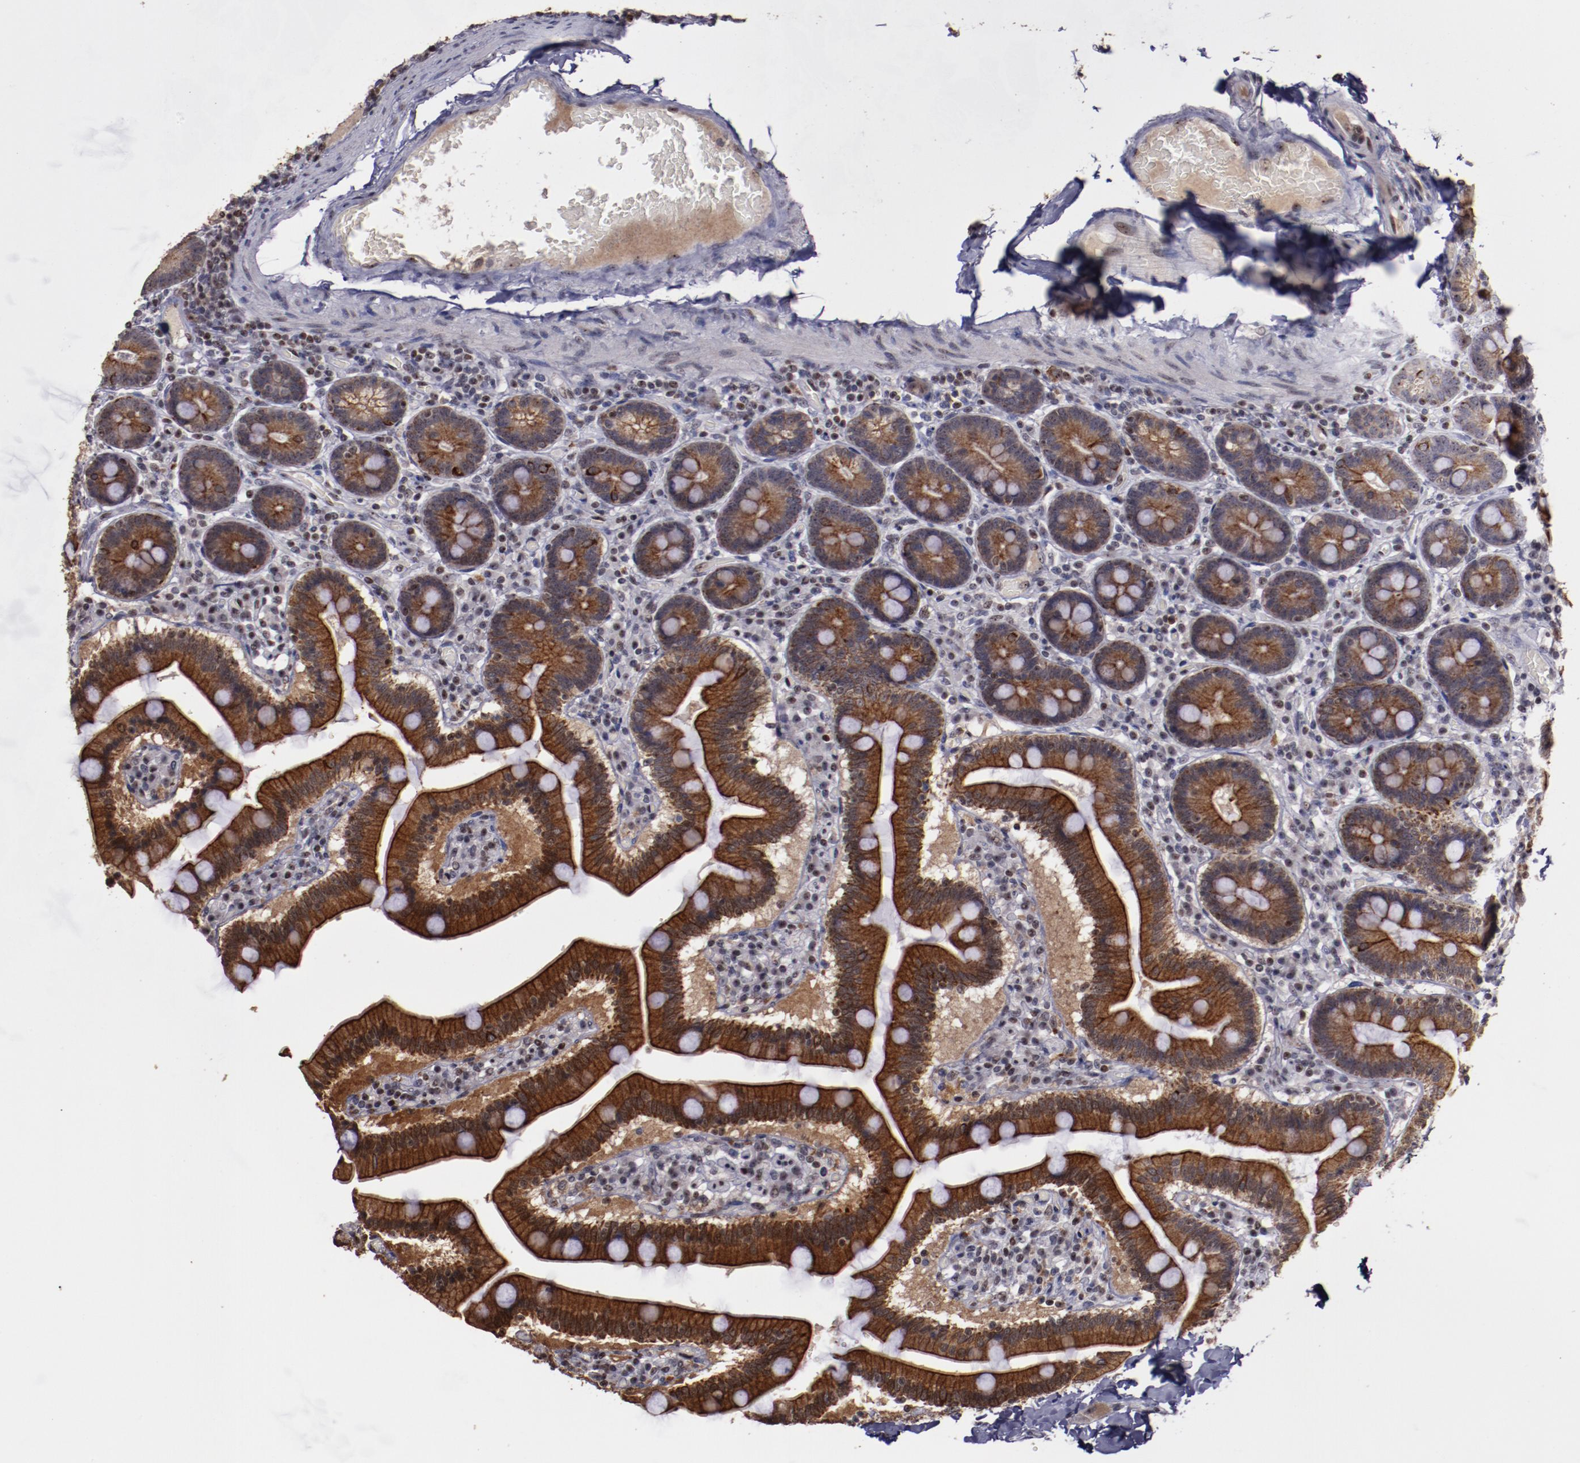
{"staining": {"intensity": "strong", "quantity": ">75%", "location": "cytoplasmic/membranous,nuclear"}, "tissue": "duodenum", "cell_type": "Glandular cells", "image_type": "normal", "snomed": [{"axis": "morphology", "description": "Normal tissue, NOS"}, {"axis": "topography", "description": "Duodenum"}], "caption": "Duodenum stained with DAB immunohistochemistry (IHC) exhibits high levels of strong cytoplasmic/membranous,nuclear expression in about >75% of glandular cells. (DAB (3,3'-diaminobenzidine) IHC, brown staining for protein, blue staining for nuclei).", "gene": "DDX24", "patient": {"sex": "male", "age": 66}}